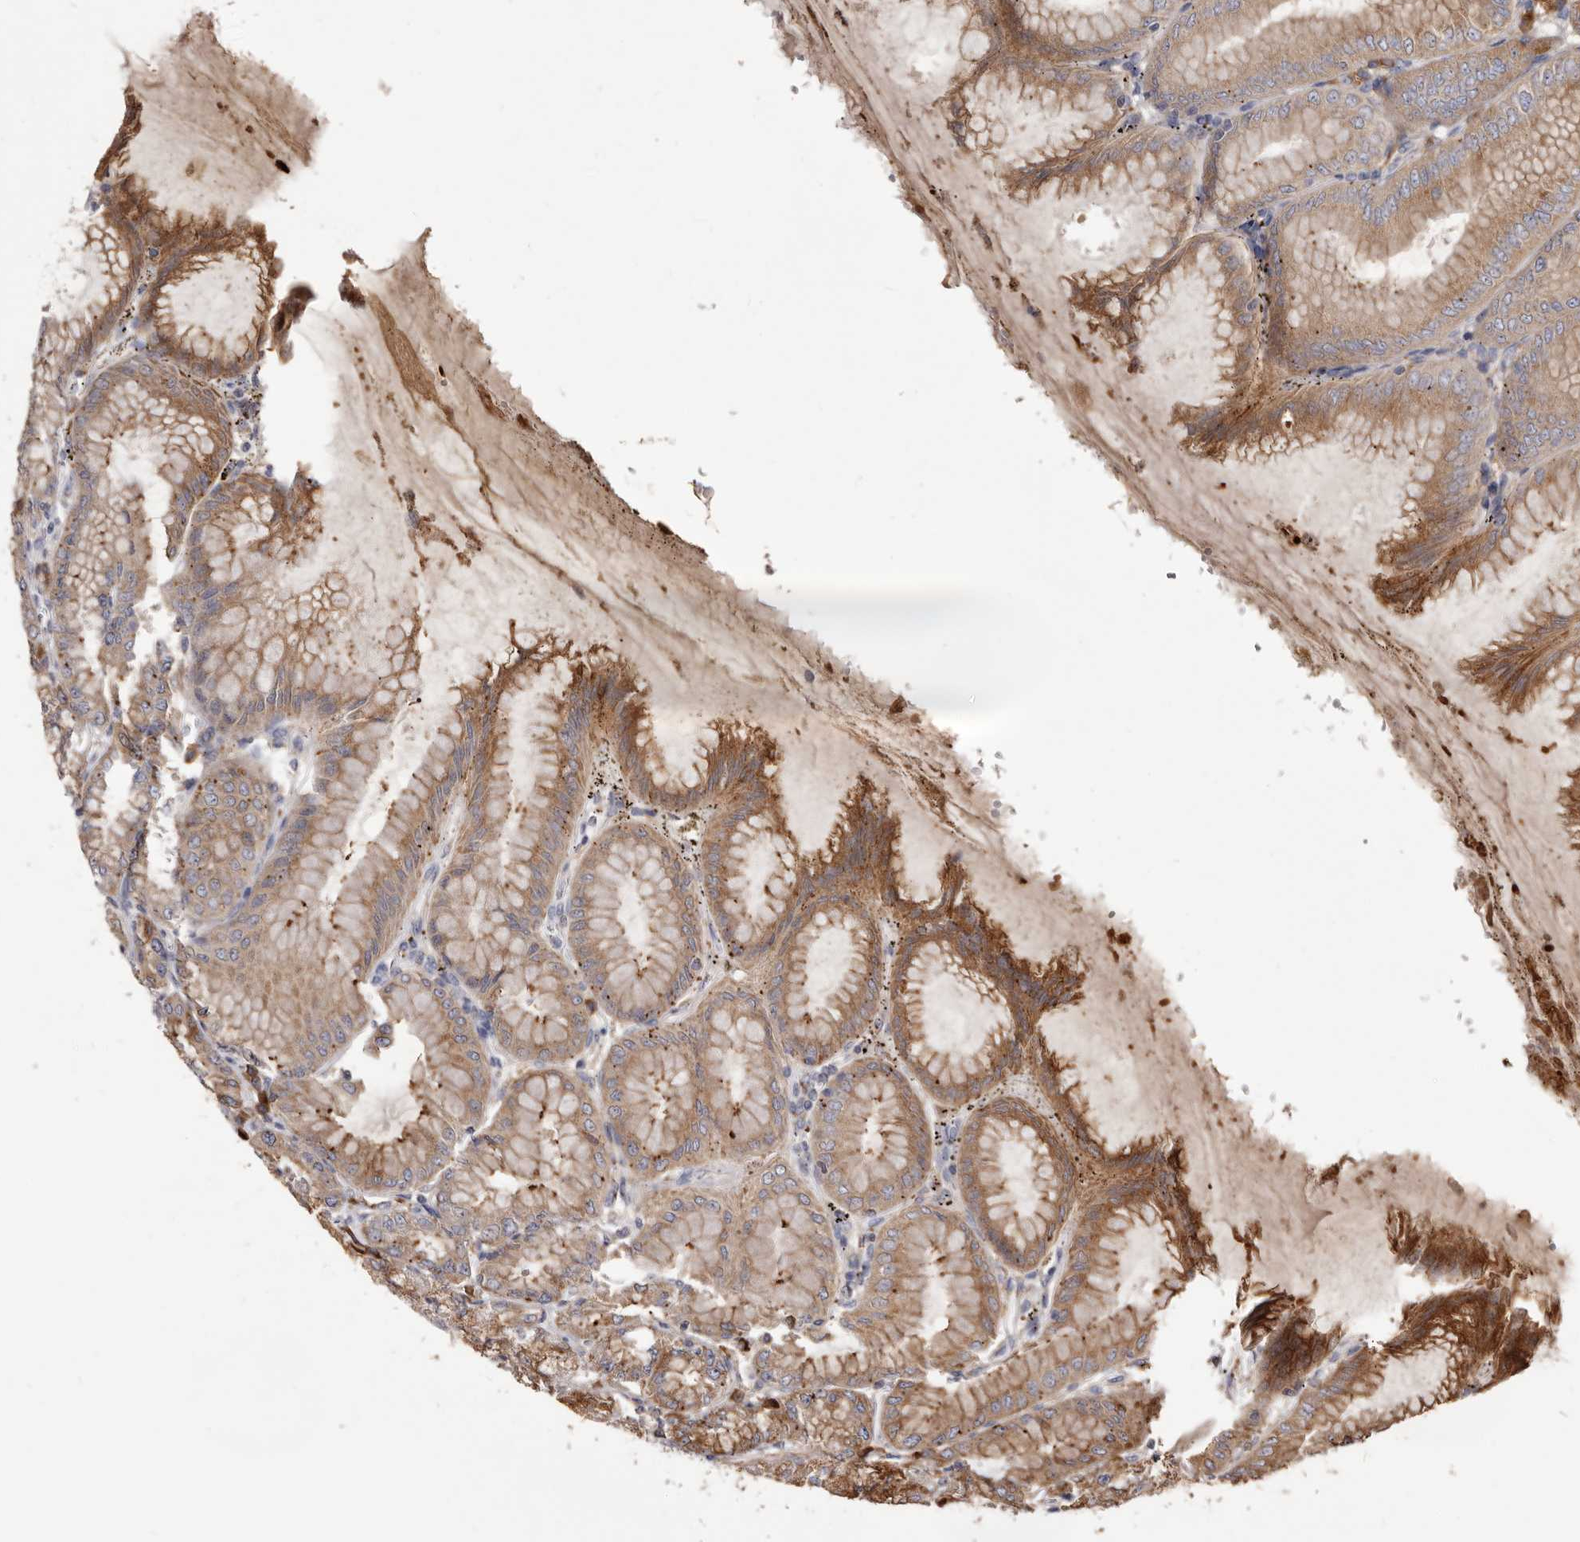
{"staining": {"intensity": "strong", "quantity": "25%-75%", "location": "cytoplasmic/membranous"}, "tissue": "stomach", "cell_type": "Glandular cells", "image_type": "normal", "snomed": [{"axis": "morphology", "description": "Normal tissue, NOS"}, {"axis": "topography", "description": "Stomach, lower"}], "caption": "A high amount of strong cytoplasmic/membranous staining is appreciated in about 25%-75% of glandular cells in benign stomach.", "gene": "TPD52", "patient": {"sex": "male", "age": 71}}